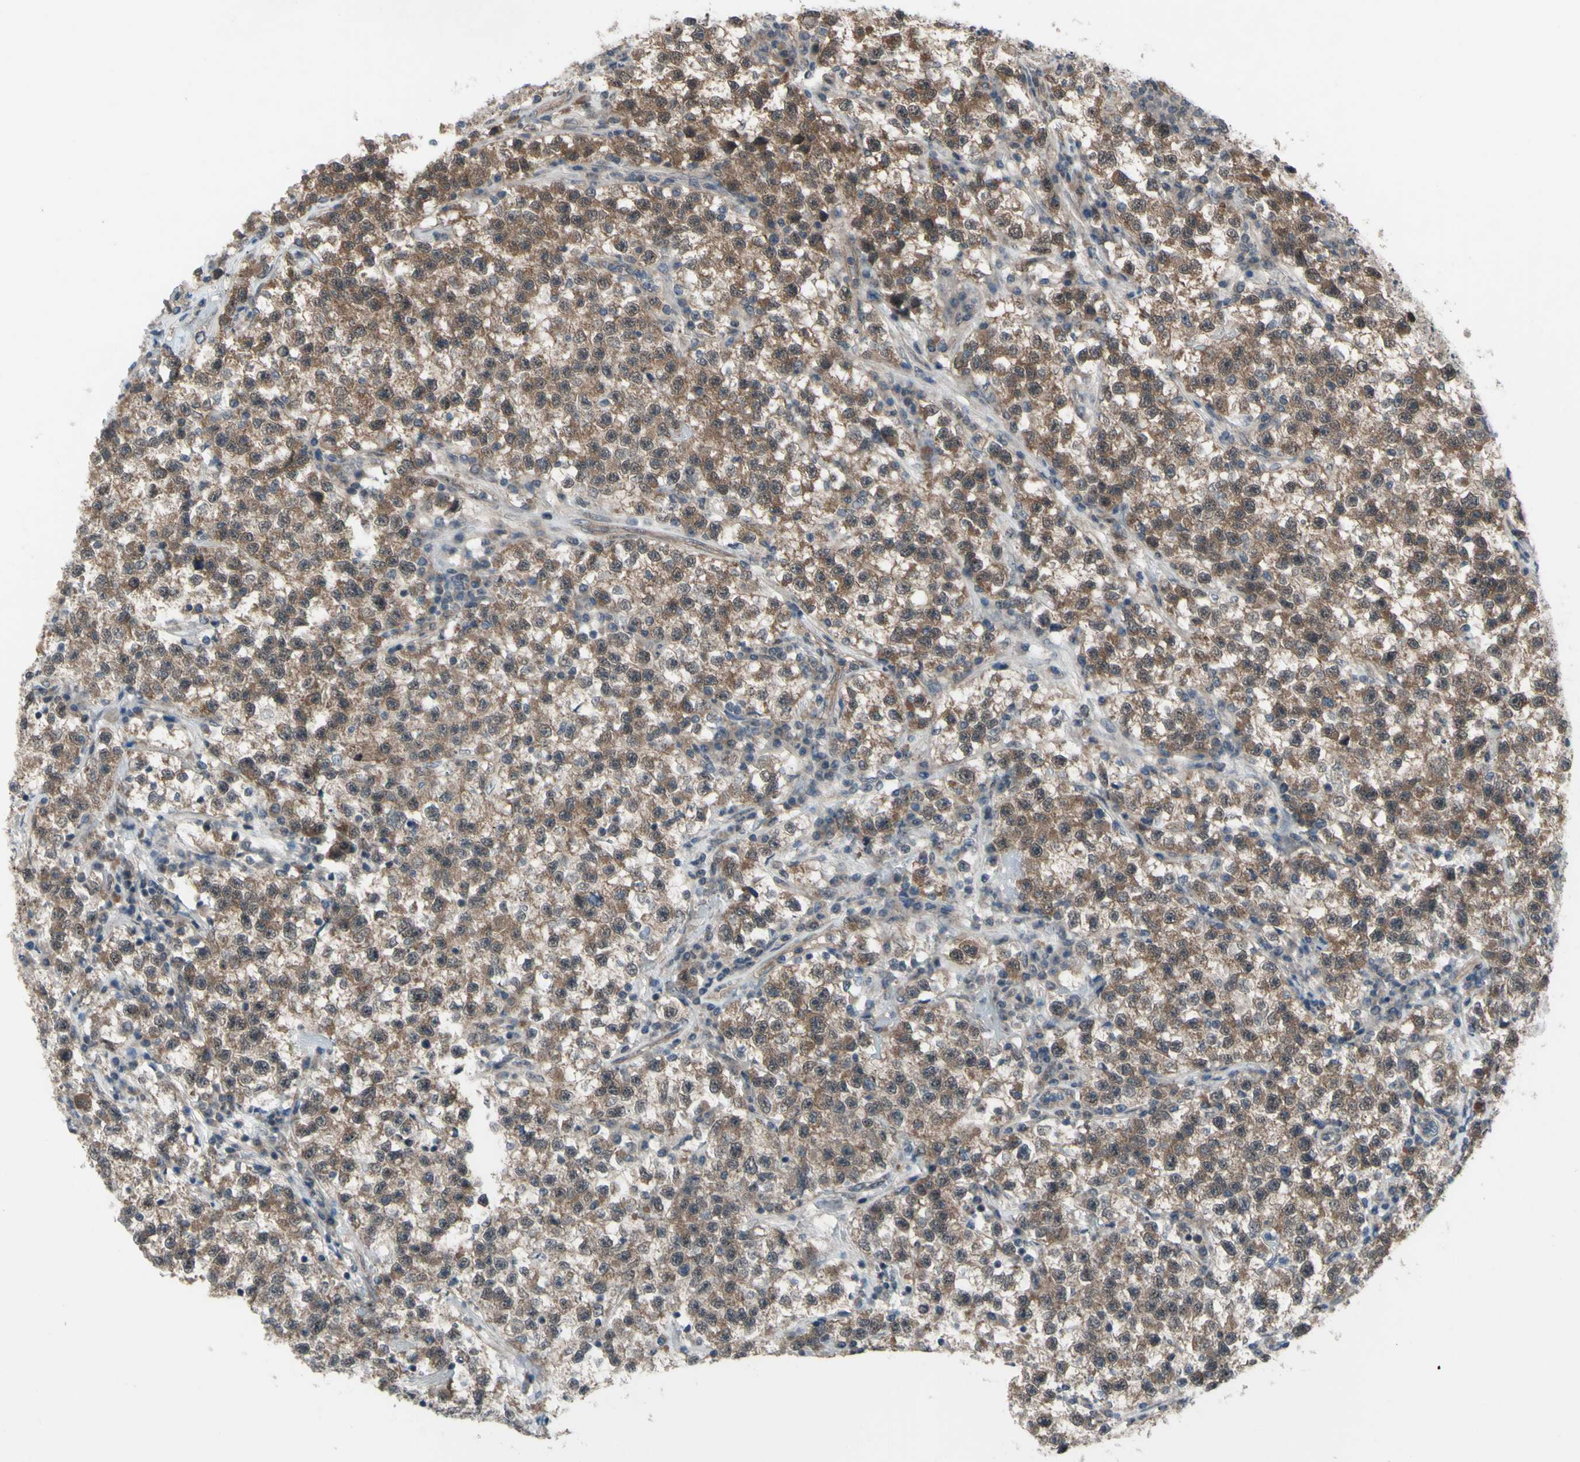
{"staining": {"intensity": "moderate", "quantity": ">75%", "location": "cytoplasmic/membranous"}, "tissue": "testis cancer", "cell_type": "Tumor cells", "image_type": "cancer", "snomed": [{"axis": "morphology", "description": "Seminoma, NOS"}, {"axis": "topography", "description": "Testis"}], "caption": "Human testis cancer stained with a brown dye reveals moderate cytoplasmic/membranous positive expression in approximately >75% of tumor cells.", "gene": "TRDMT1", "patient": {"sex": "male", "age": 22}}